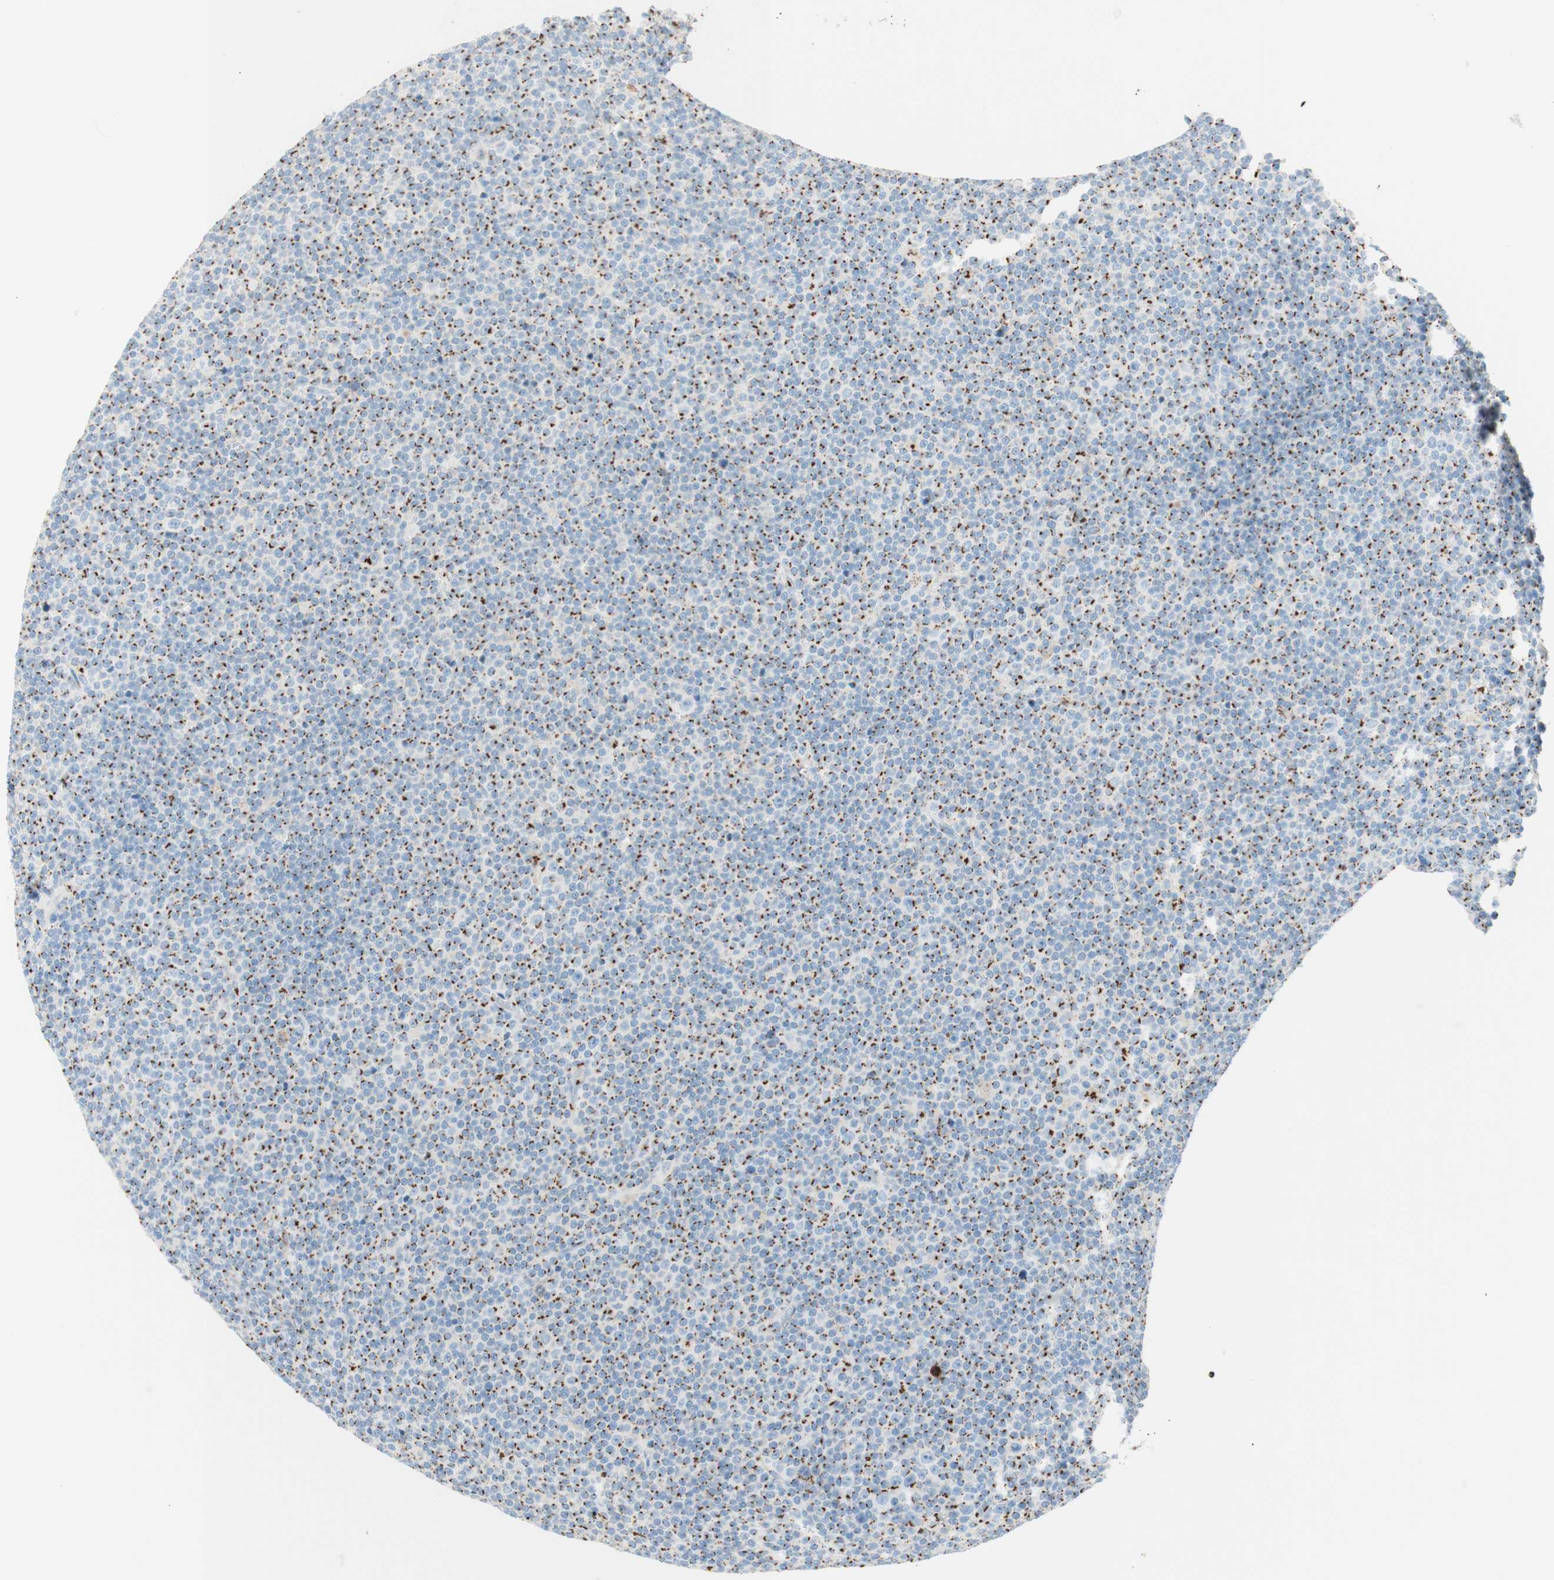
{"staining": {"intensity": "strong", "quantity": "25%-75%", "location": "cytoplasmic/membranous"}, "tissue": "lymphoma", "cell_type": "Tumor cells", "image_type": "cancer", "snomed": [{"axis": "morphology", "description": "Malignant lymphoma, non-Hodgkin's type, Low grade"}, {"axis": "topography", "description": "Lymph node"}], "caption": "There is high levels of strong cytoplasmic/membranous positivity in tumor cells of lymphoma, as demonstrated by immunohistochemical staining (brown color).", "gene": "GOLGB1", "patient": {"sex": "female", "age": 67}}